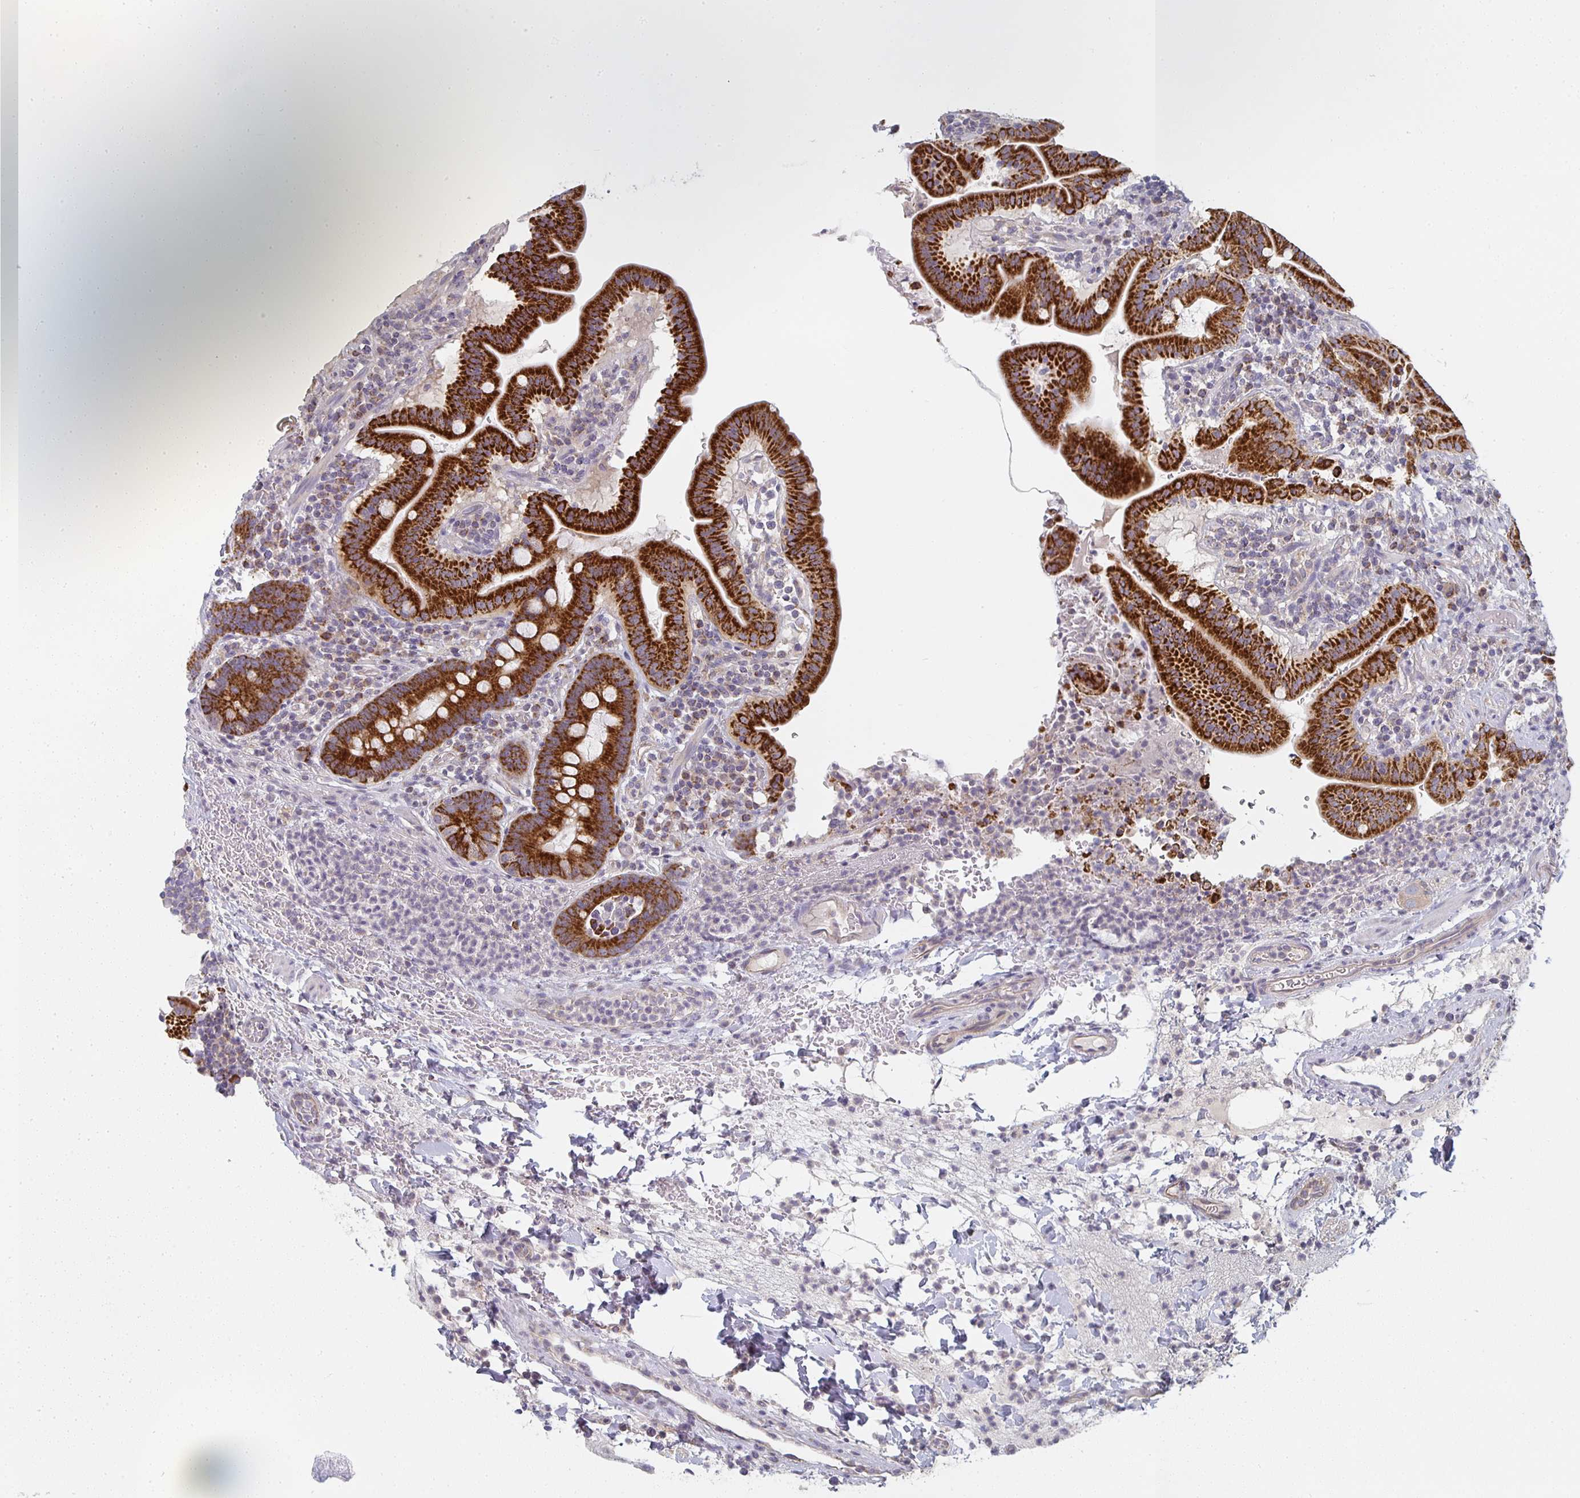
{"staining": {"intensity": "strong", "quantity": ">75%", "location": "cytoplasmic/membranous"}, "tissue": "small intestine", "cell_type": "Glandular cells", "image_type": "normal", "snomed": [{"axis": "morphology", "description": "Normal tissue, NOS"}, {"axis": "topography", "description": "Small intestine"}], "caption": "Brown immunohistochemical staining in unremarkable small intestine displays strong cytoplasmic/membranous staining in approximately >75% of glandular cells.", "gene": "CTHRC1", "patient": {"sex": "male", "age": 26}}